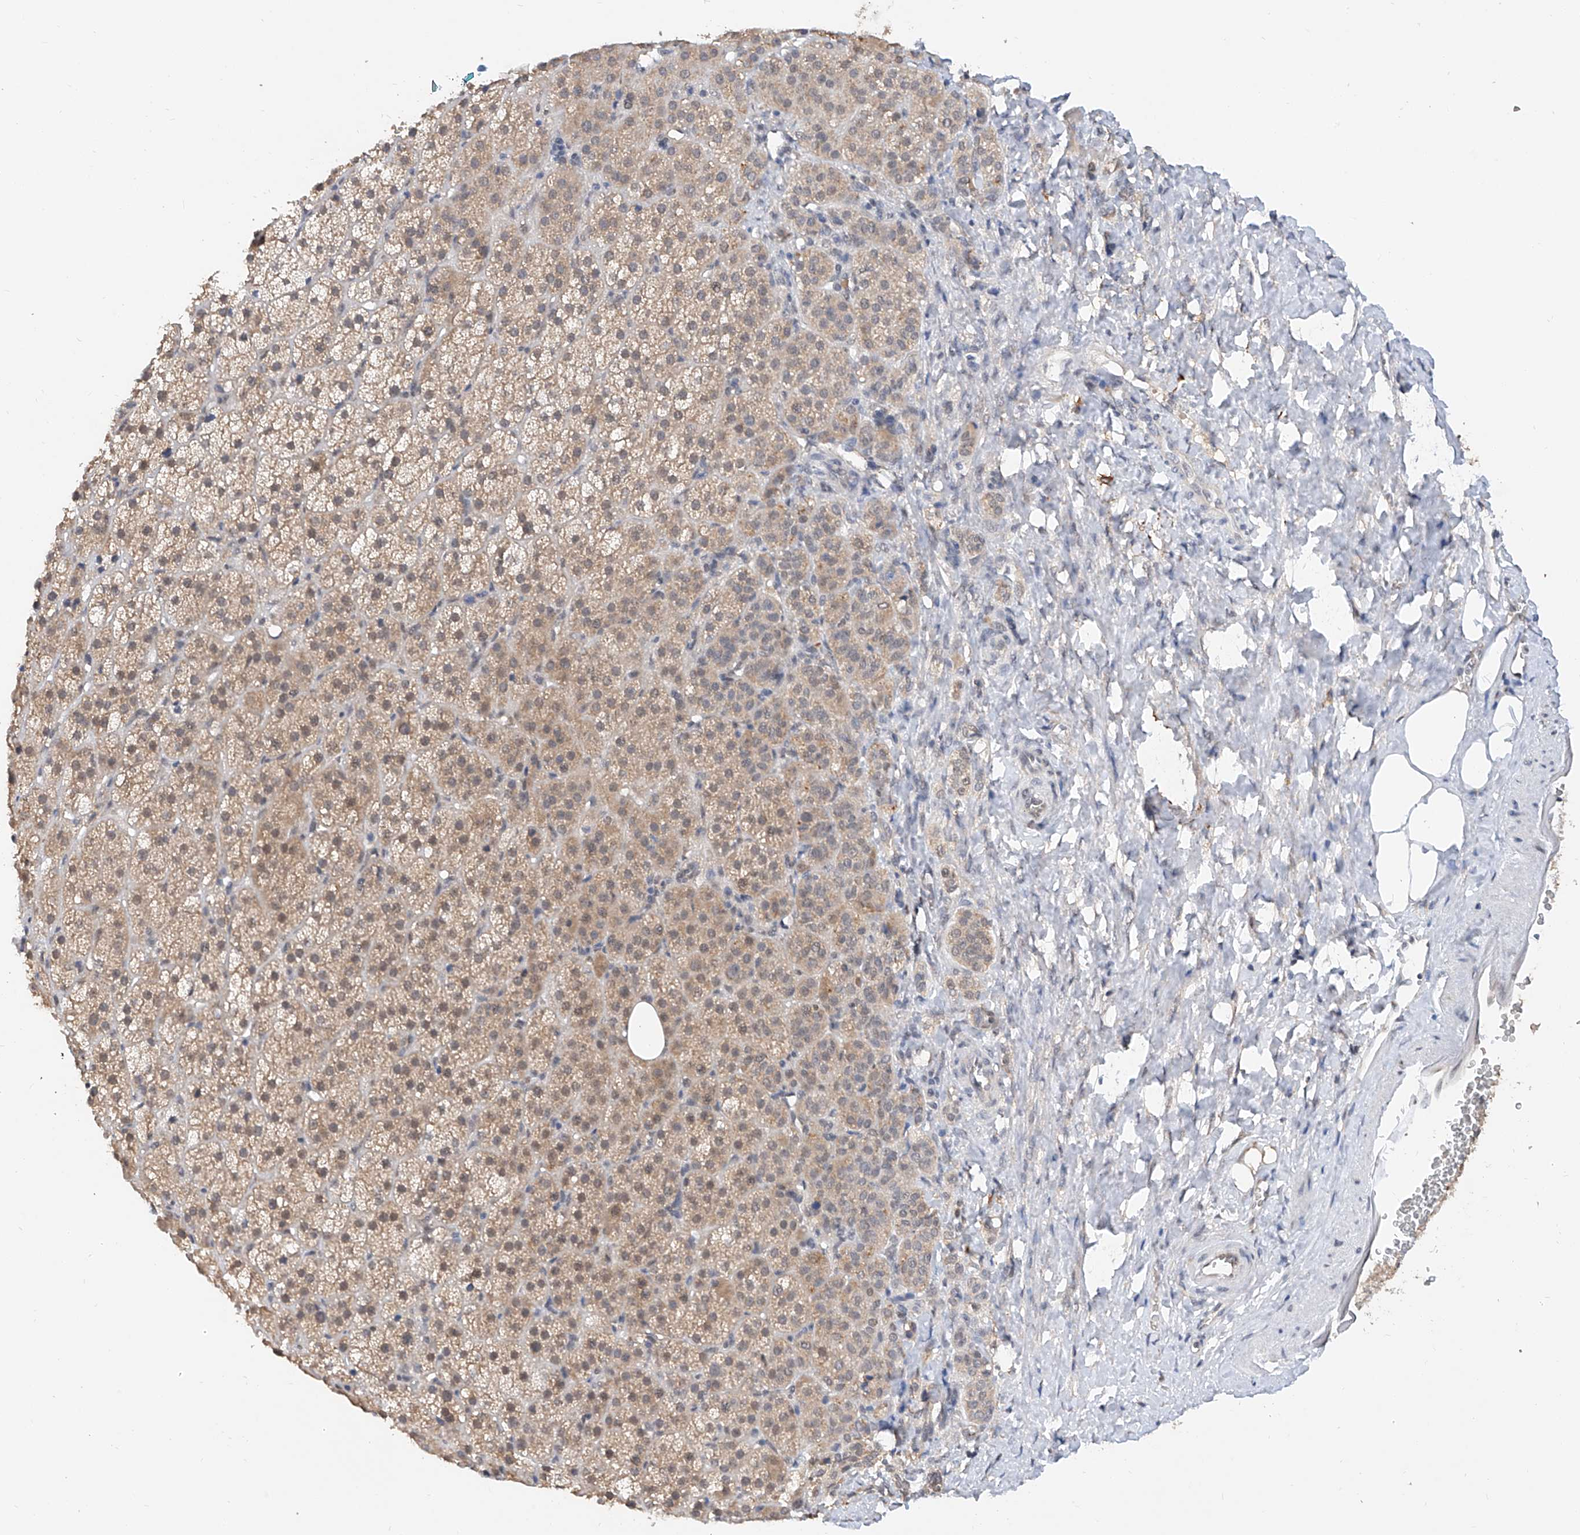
{"staining": {"intensity": "weak", "quantity": "25%-75%", "location": "cytoplasmic/membranous"}, "tissue": "adrenal gland", "cell_type": "Glandular cells", "image_type": "normal", "snomed": [{"axis": "morphology", "description": "Normal tissue, NOS"}, {"axis": "topography", "description": "Adrenal gland"}], "caption": "Protein staining by immunohistochemistry (IHC) exhibits weak cytoplasmic/membranous staining in approximately 25%-75% of glandular cells in benign adrenal gland. The staining is performed using DAB brown chromogen to label protein expression. The nuclei are counter-stained blue using hematoxylin.", "gene": "CARMIL3", "patient": {"sex": "female", "age": 57}}